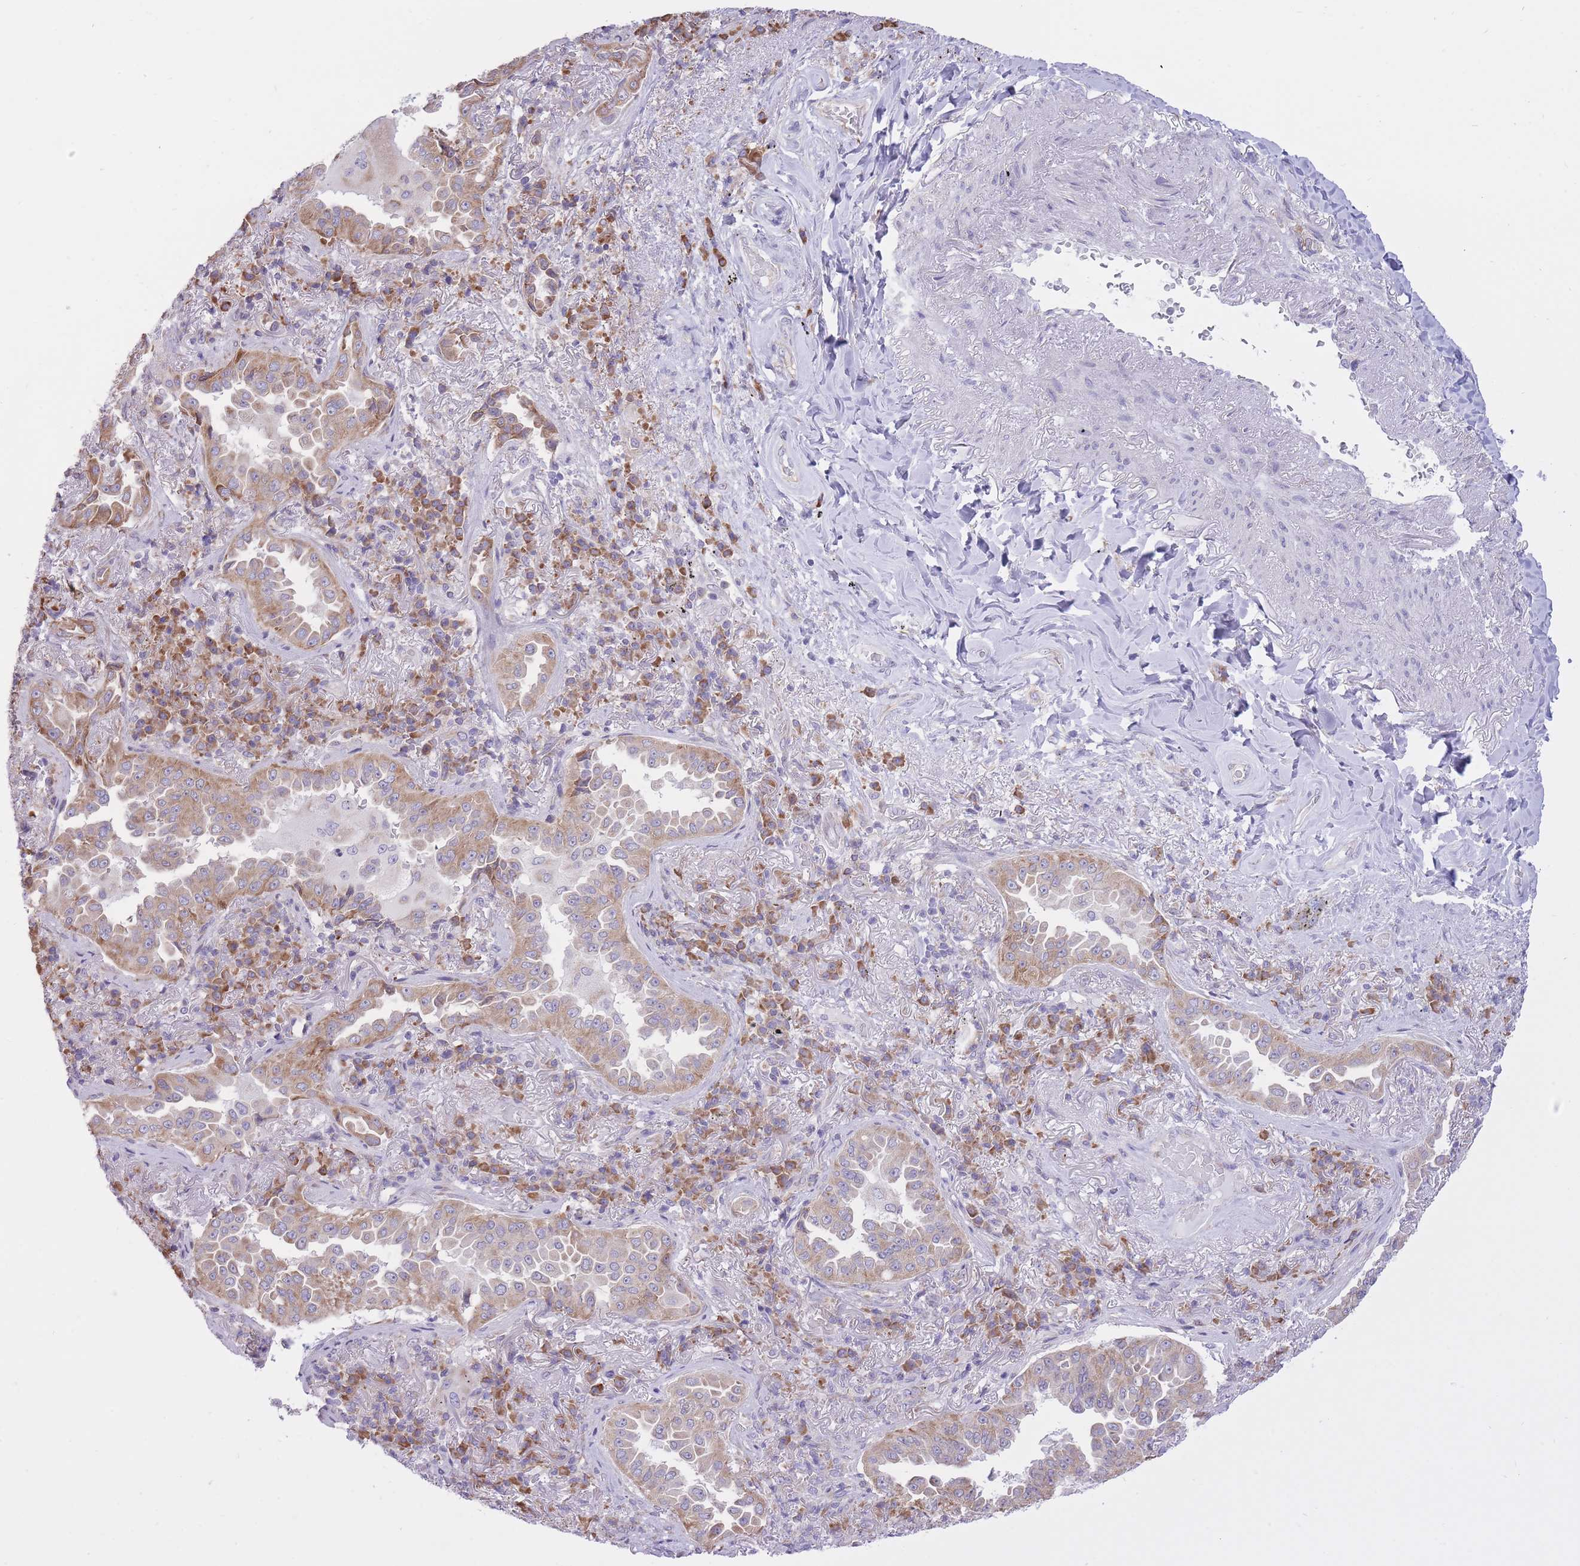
{"staining": {"intensity": "moderate", "quantity": ">75%", "location": "cytoplasmic/membranous"}, "tissue": "lung cancer", "cell_type": "Tumor cells", "image_type": "cancer", "snomed": [{"axis": "morphology", "description": "Adenocarcinoma, NOS"}, {"axis": "topography", "description": "Lung"}], "caption": "This micrograph displays lung cancer stained with immunohistochemistry to label a protein in brown. The cytoplasmic/membranous of tumor cells show moderate positivity for the protein. Nuclei are counter-stained blue.", "gene": "ZNF501", "patient": {"sex": "female", "age": 69}}